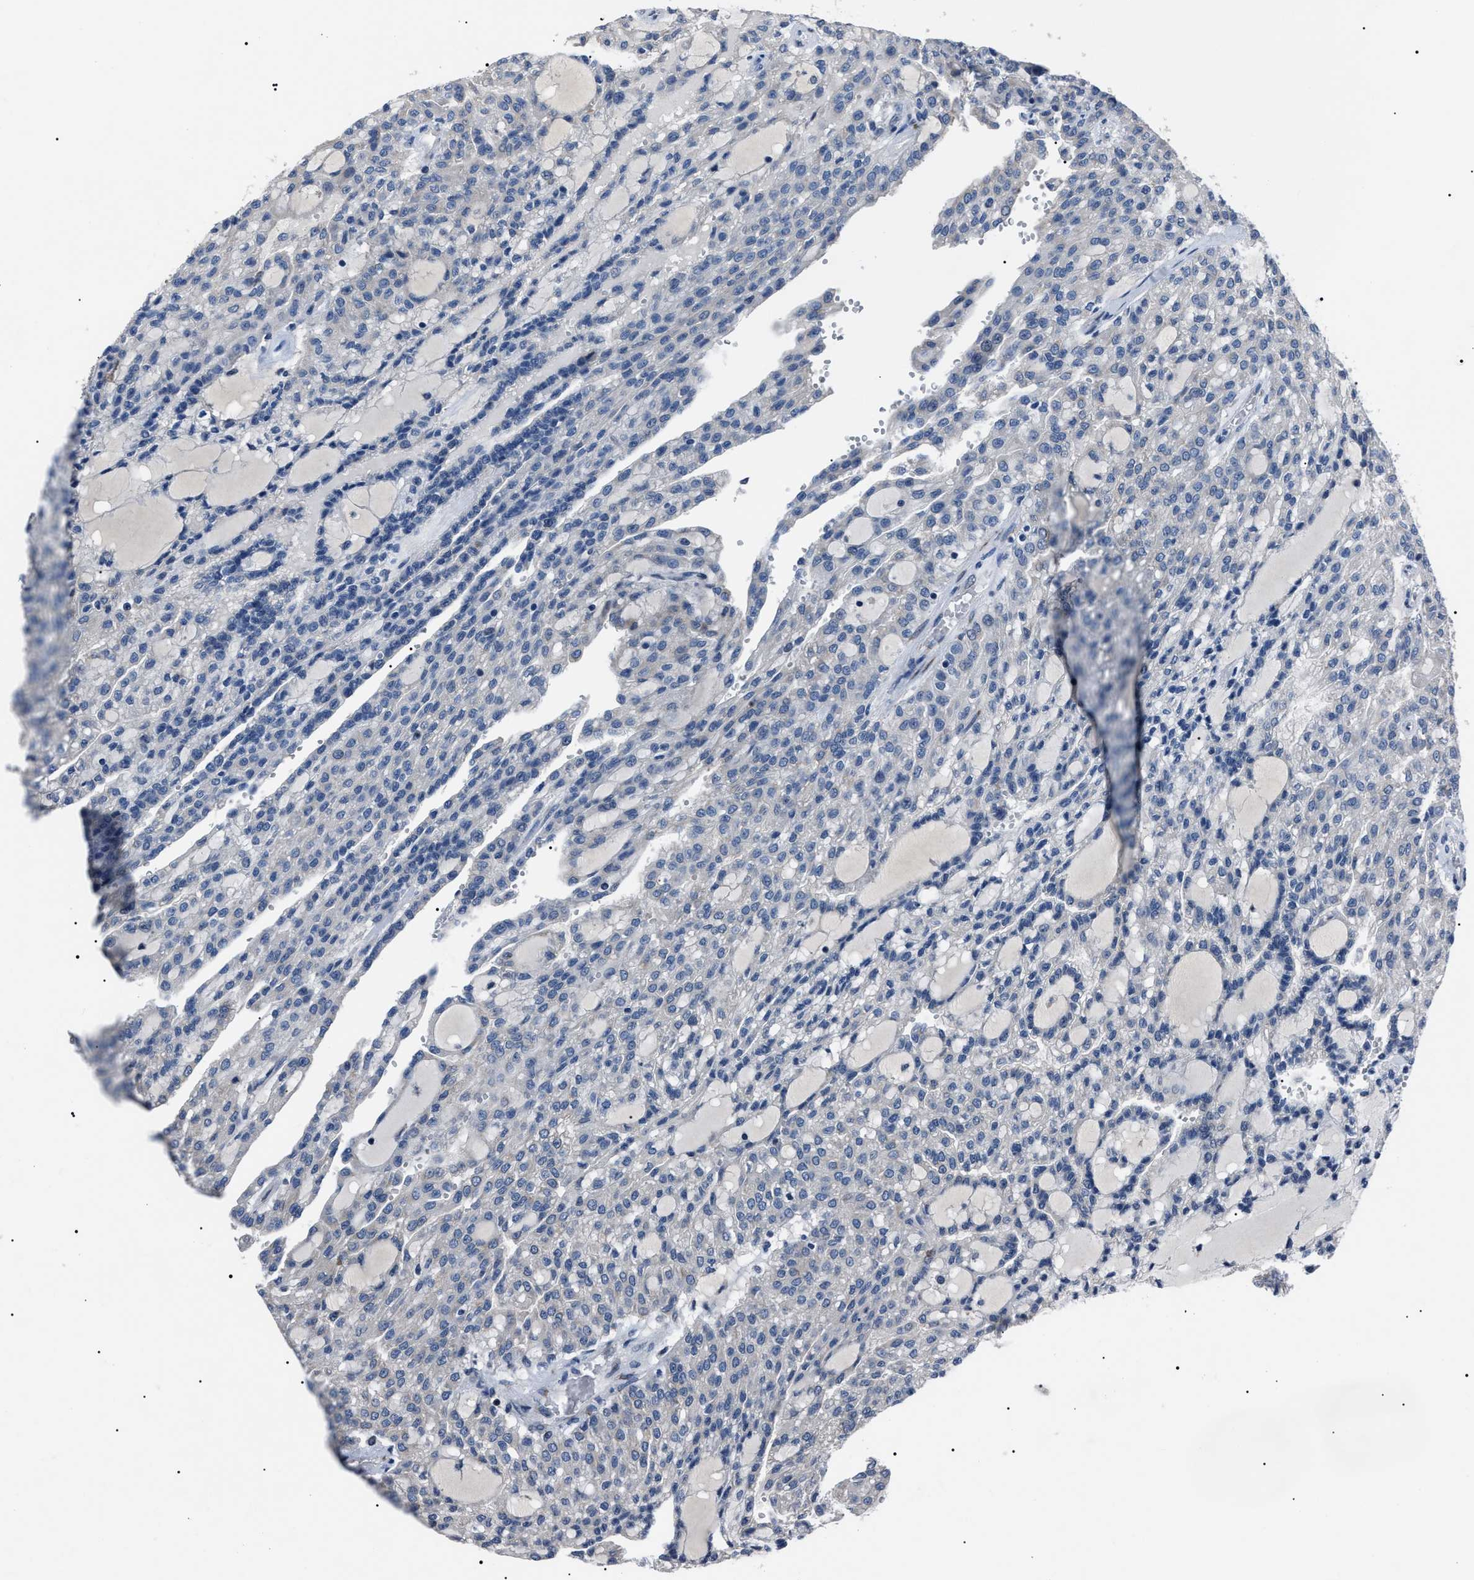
{"staining": {"intensity": "negative", "quantity": "none", "location": "none"}, "tissue": "renal cancer", "cell_type": "Tumor cells", "image_type": "cancer", "snomed": [{"axis": "morphology", "description": "Adenocarcinoma, NOS"}, {"axis": "topography", "description": "Kidney"}], "caption": "This photomicrograph is of renal adenocarcinoma stained with immunohistochemistry (IHC) to label a protein in brown with the nuclei are counter-stained blue. There is no staining in tumor cells.", "gene": "LRRC14", "patient": {"sex": "male", "age": 63}}